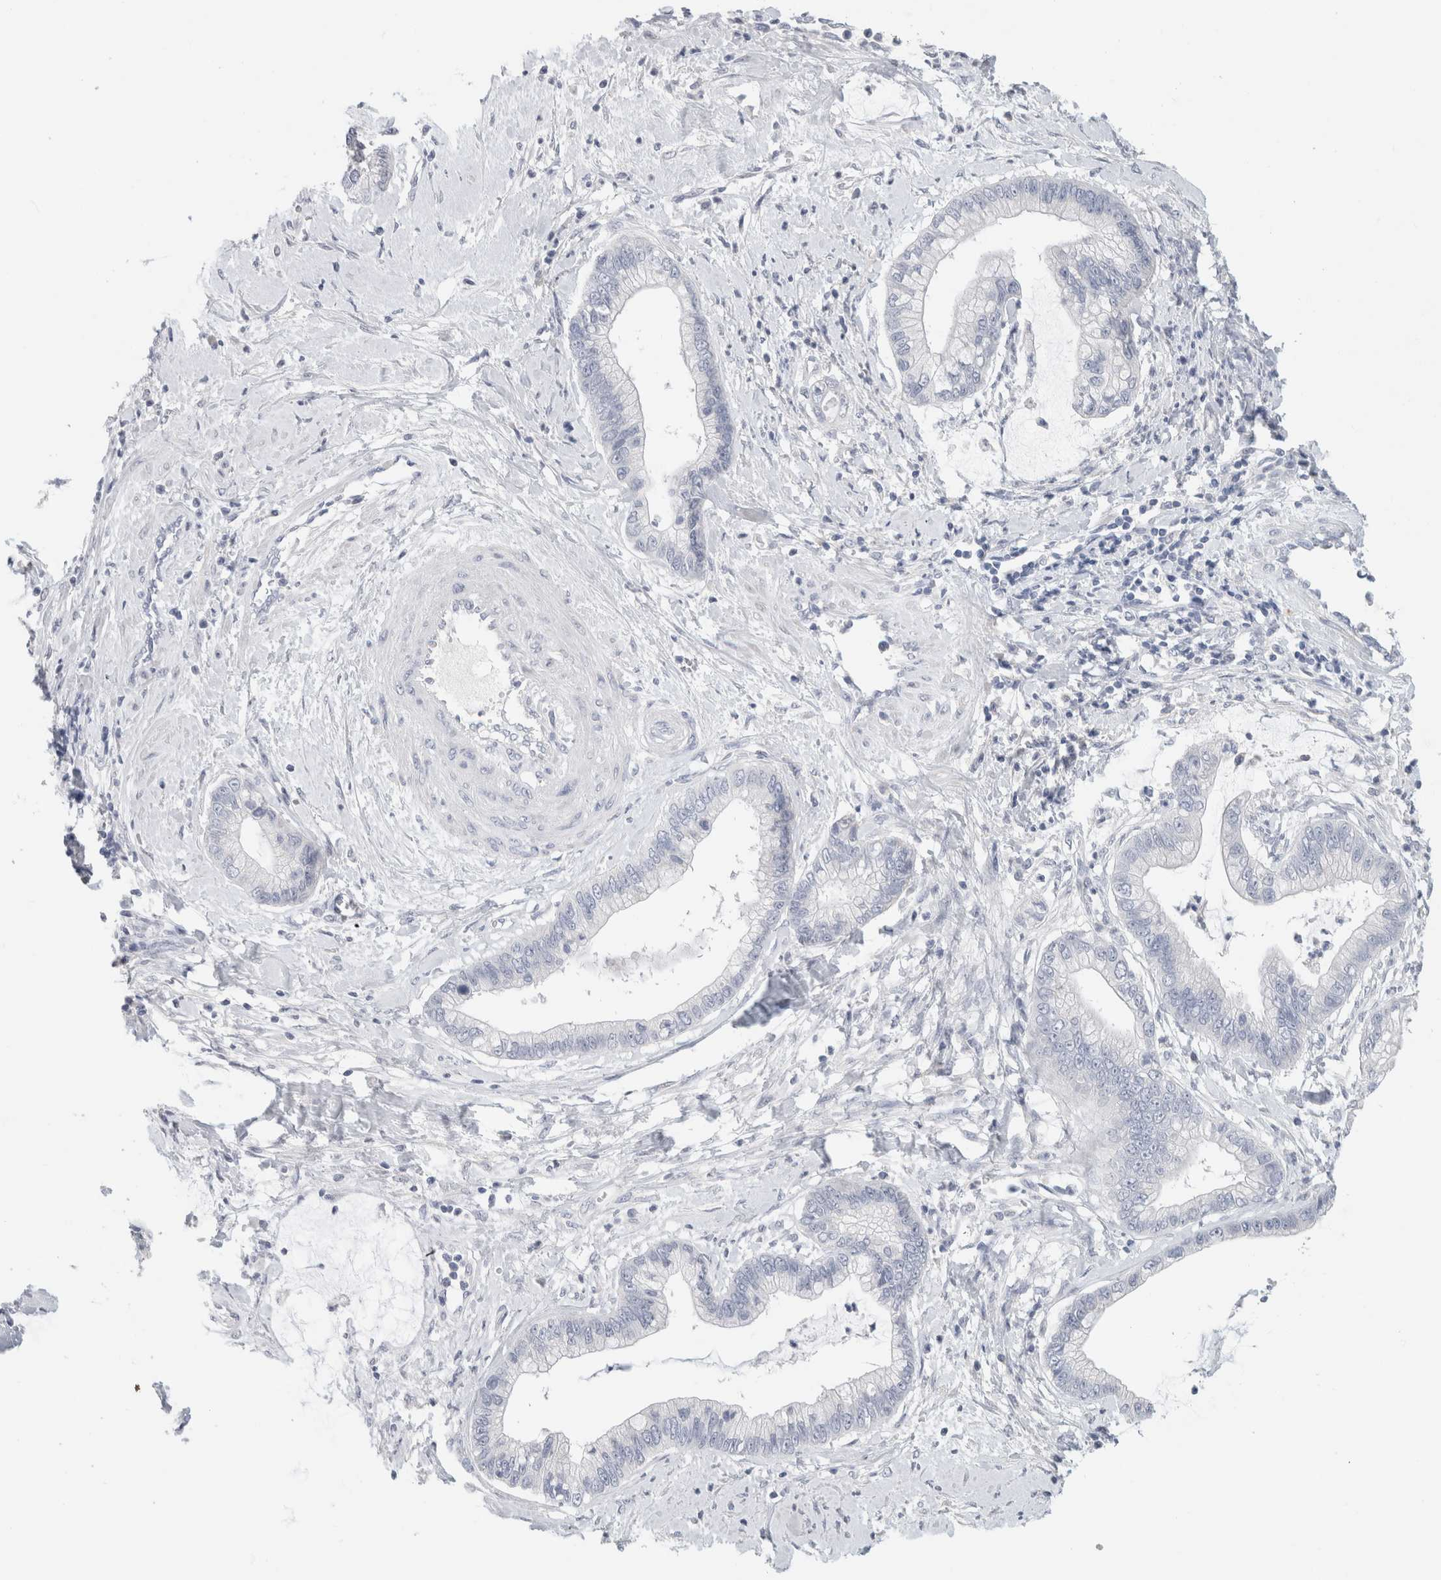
{"staining": {"intensity": "negative", "quantity": "none", "location": "none"}, "tissue": "cervical cancer", "cell_type": "Tumor cells", "image_type": "cancer", "snomed": [{"axis": "morphology", "description": "Adenocarcinoma, NOS"}, {"axis": "topography", "description": "Cervix"}], "caption": "High power microscopy micrograph of an immunohistochemistry image of adenocarcinoma (cervical), revealing no significant expression in tumor cells.", "gene": "BCAN", "patient": {"sex": "female", "age": 44}}